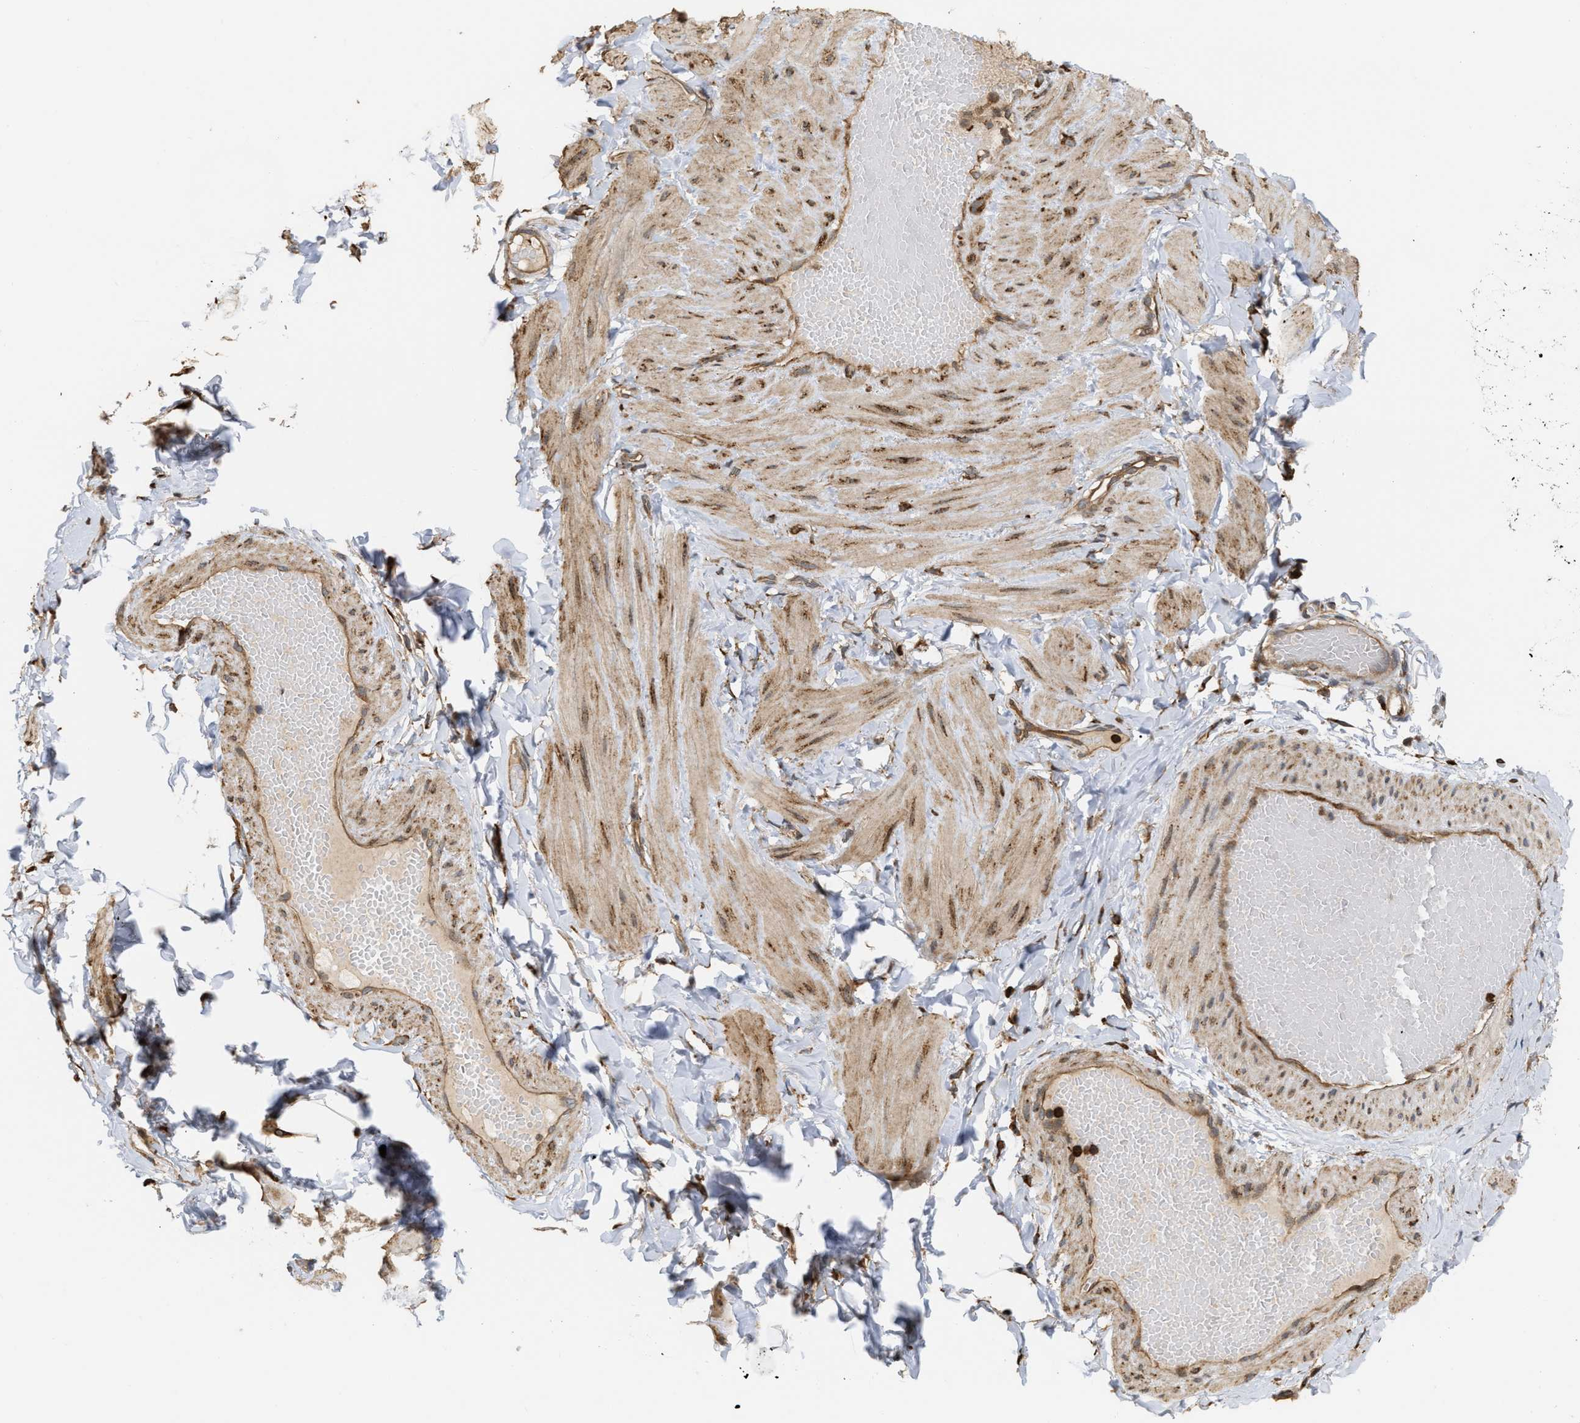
{"staining": {"intensity": "weak", "quantity": "25%-75%", "location": "cytoplasmic/membranous"}, "tissue": "adipose tissue", "cell_type": "Adipocytes", "image_type": "normal", "snomed": [{"axis": "morphology", "description": "Normal tissue, NOS"}, {"axis": "topography", "description": "Adipose tissue"}, {"axis": "topography", "description": "Vascular tissue"}, {"axis": "topography", "description": "Peripheral nerve tissue"}], "caption": "A micrograph of adipose tissue stained for a protein reveals weak cytoplasmic/membranous brown staining in adipocytes. (DAB (3,3'-diaminobenzidine) = brown stain, brightfield microscopy at high magnification).", "gene": "IQCE", "patient": {"sex": "male", "age": 25}}